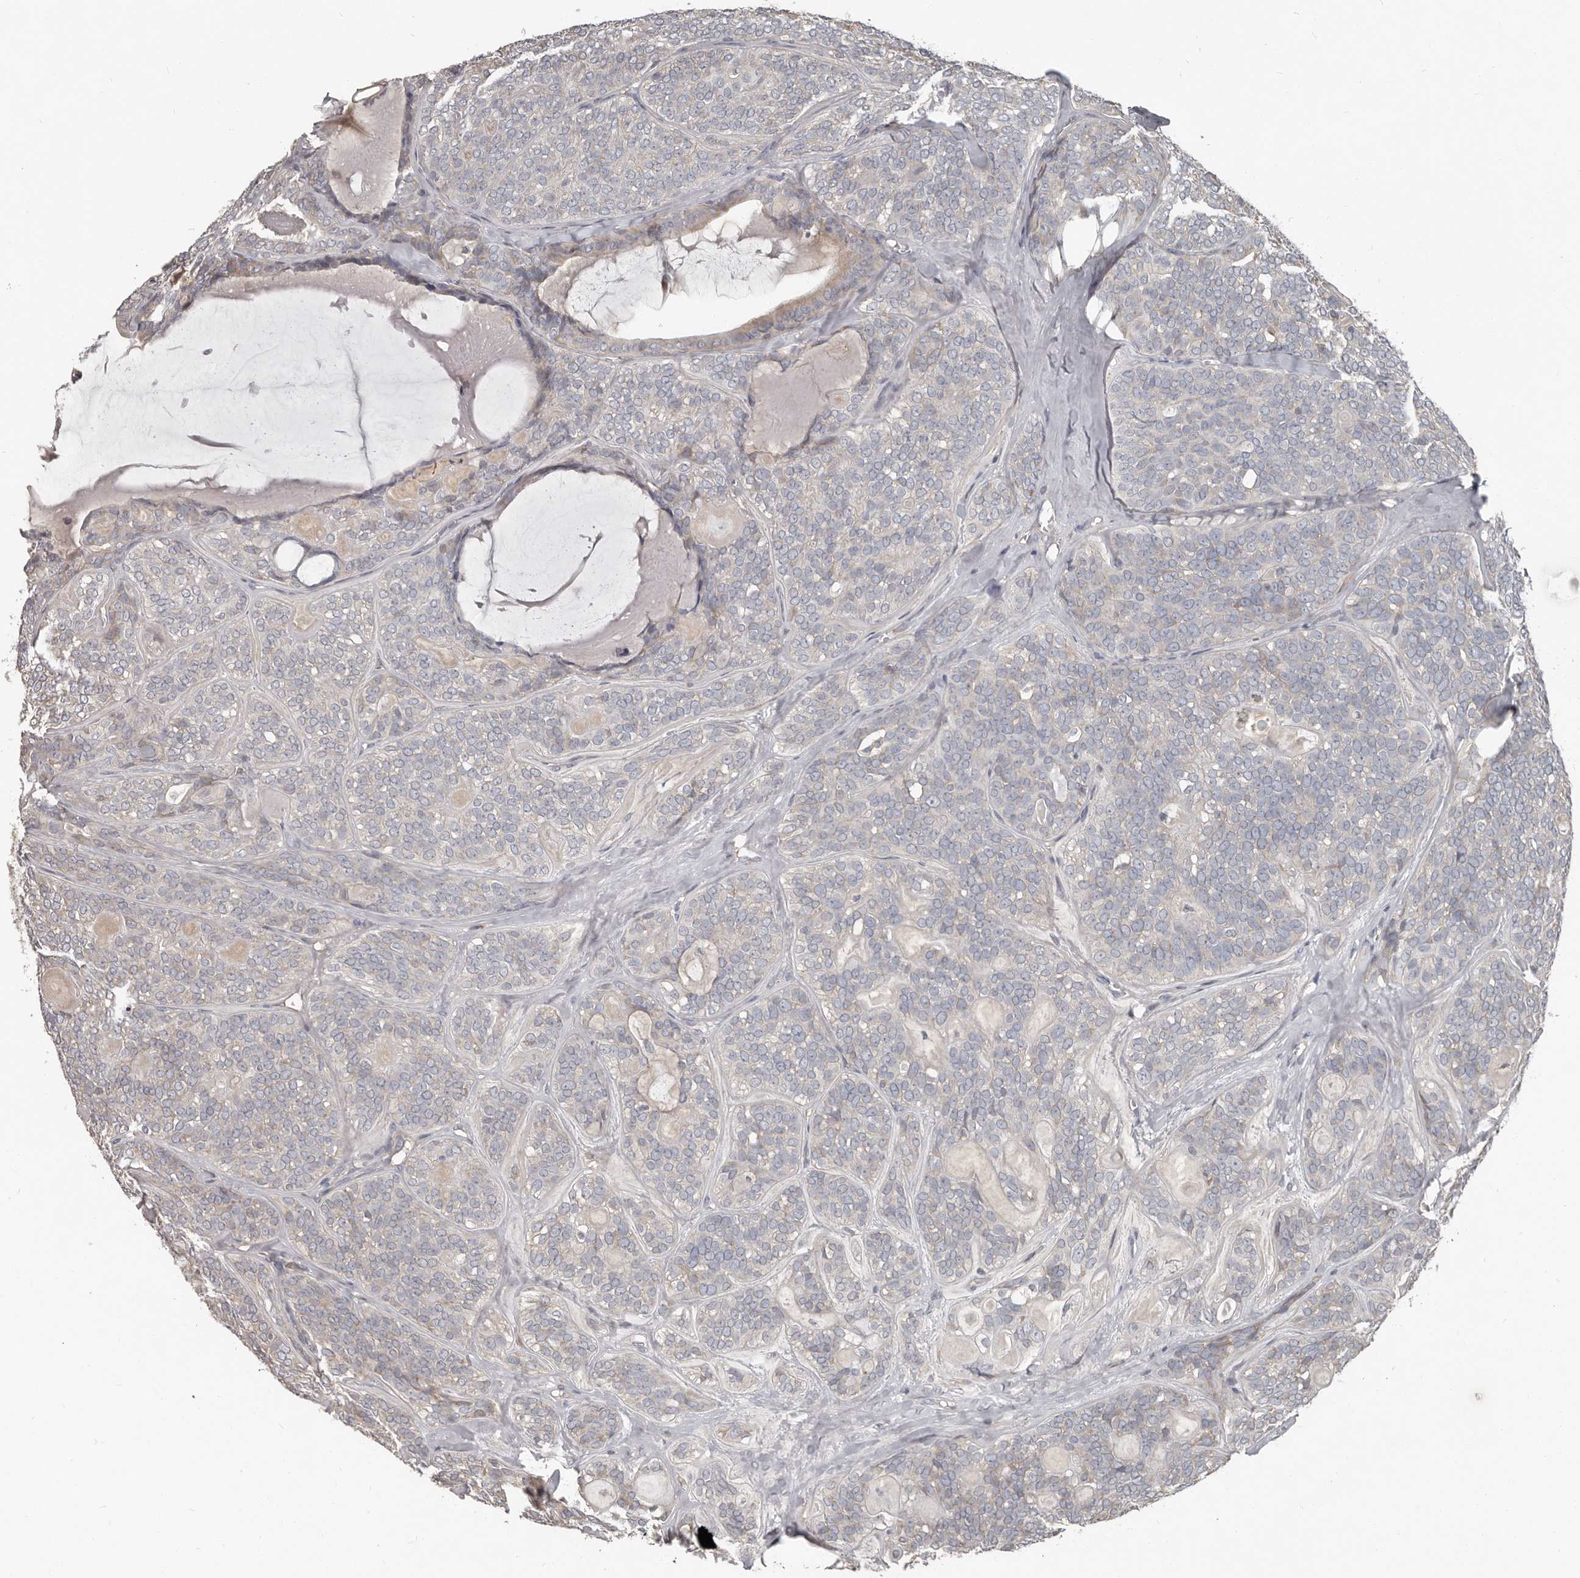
{"staining": {"intensity": "negative", "quantity": "none", "location": "none"}, "tissue": "head and neck cancer", "cell_type": "Tumor cells", "image_type": "cancer", "snomed": [{"axis": "morphology", "description": "Adenocarcinoma, NOS"}, {"axis": "topography", "description": "Head-Neck"}], "caption": "IHC histopathology image of neoplastic tissue: head and neck cancer stained with DAB demonstrates no significant protein staining in tumor cells. The staining was performed using DAB (3,3'-diaminobenzidine) to visualize the protein expression in brown, while the nuclei were stained in blue with hematoxylin (Magnification: 20x).", "gene": "CA6", "patient": {"sex": "male", "age": 66}}